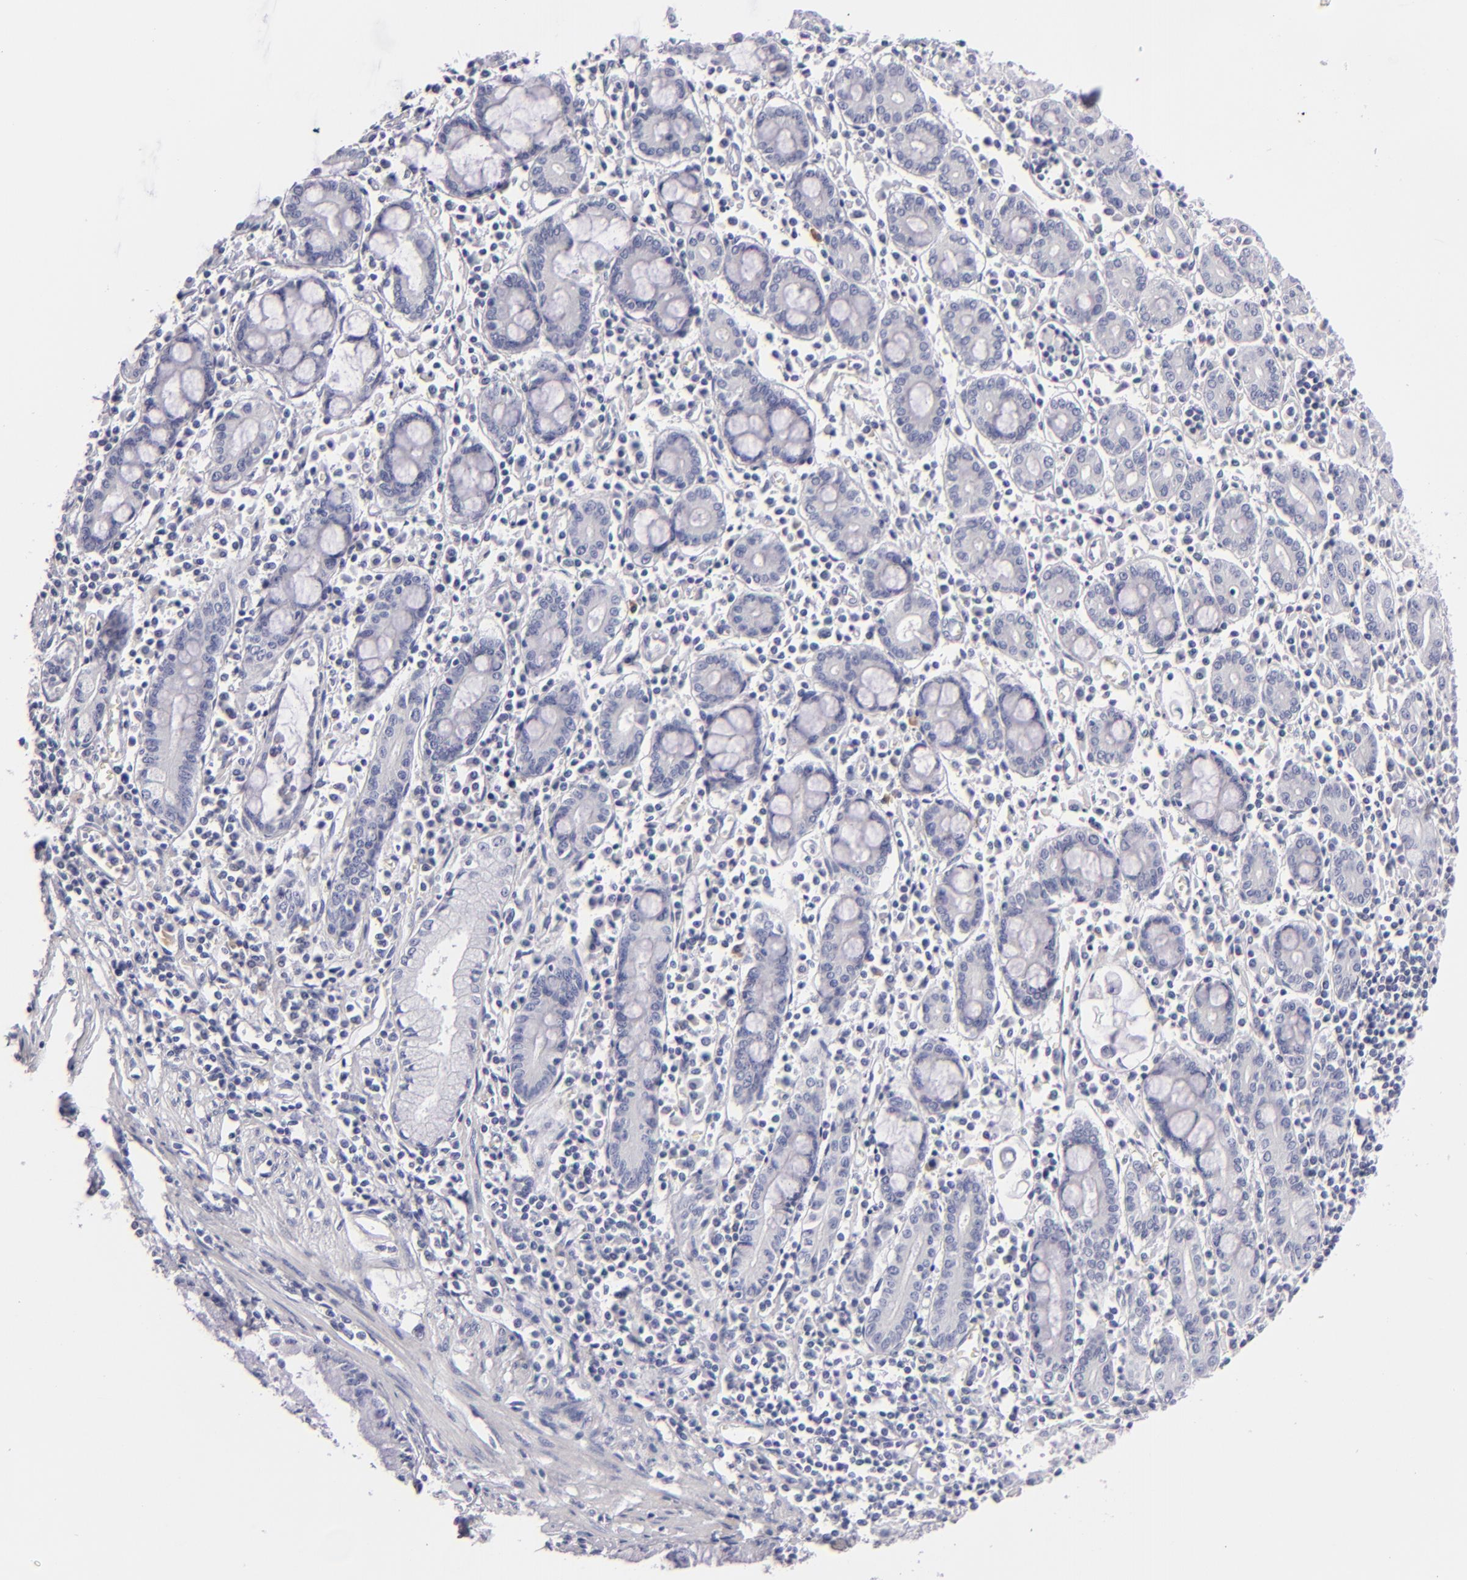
{"staining": {"intensity": "negative", "quantity": "none", "location": "none"}, "tissue": "pancreatic cancer", "cell_type": "Tumor cells", "image_type": "cancer", "snomed": [{"axis": "morphology", "description": "Adenocarcinoma, NOS"}, {"axis": "topography", "description": "Pancreas"}], "caption": "A micrograph of pancreatic cancer (adenocarcinoma) stained for a protein displays no brown staining in tumor cells.", "gene": "F13A1", "patient": {"sex": "male", "age": 59}}